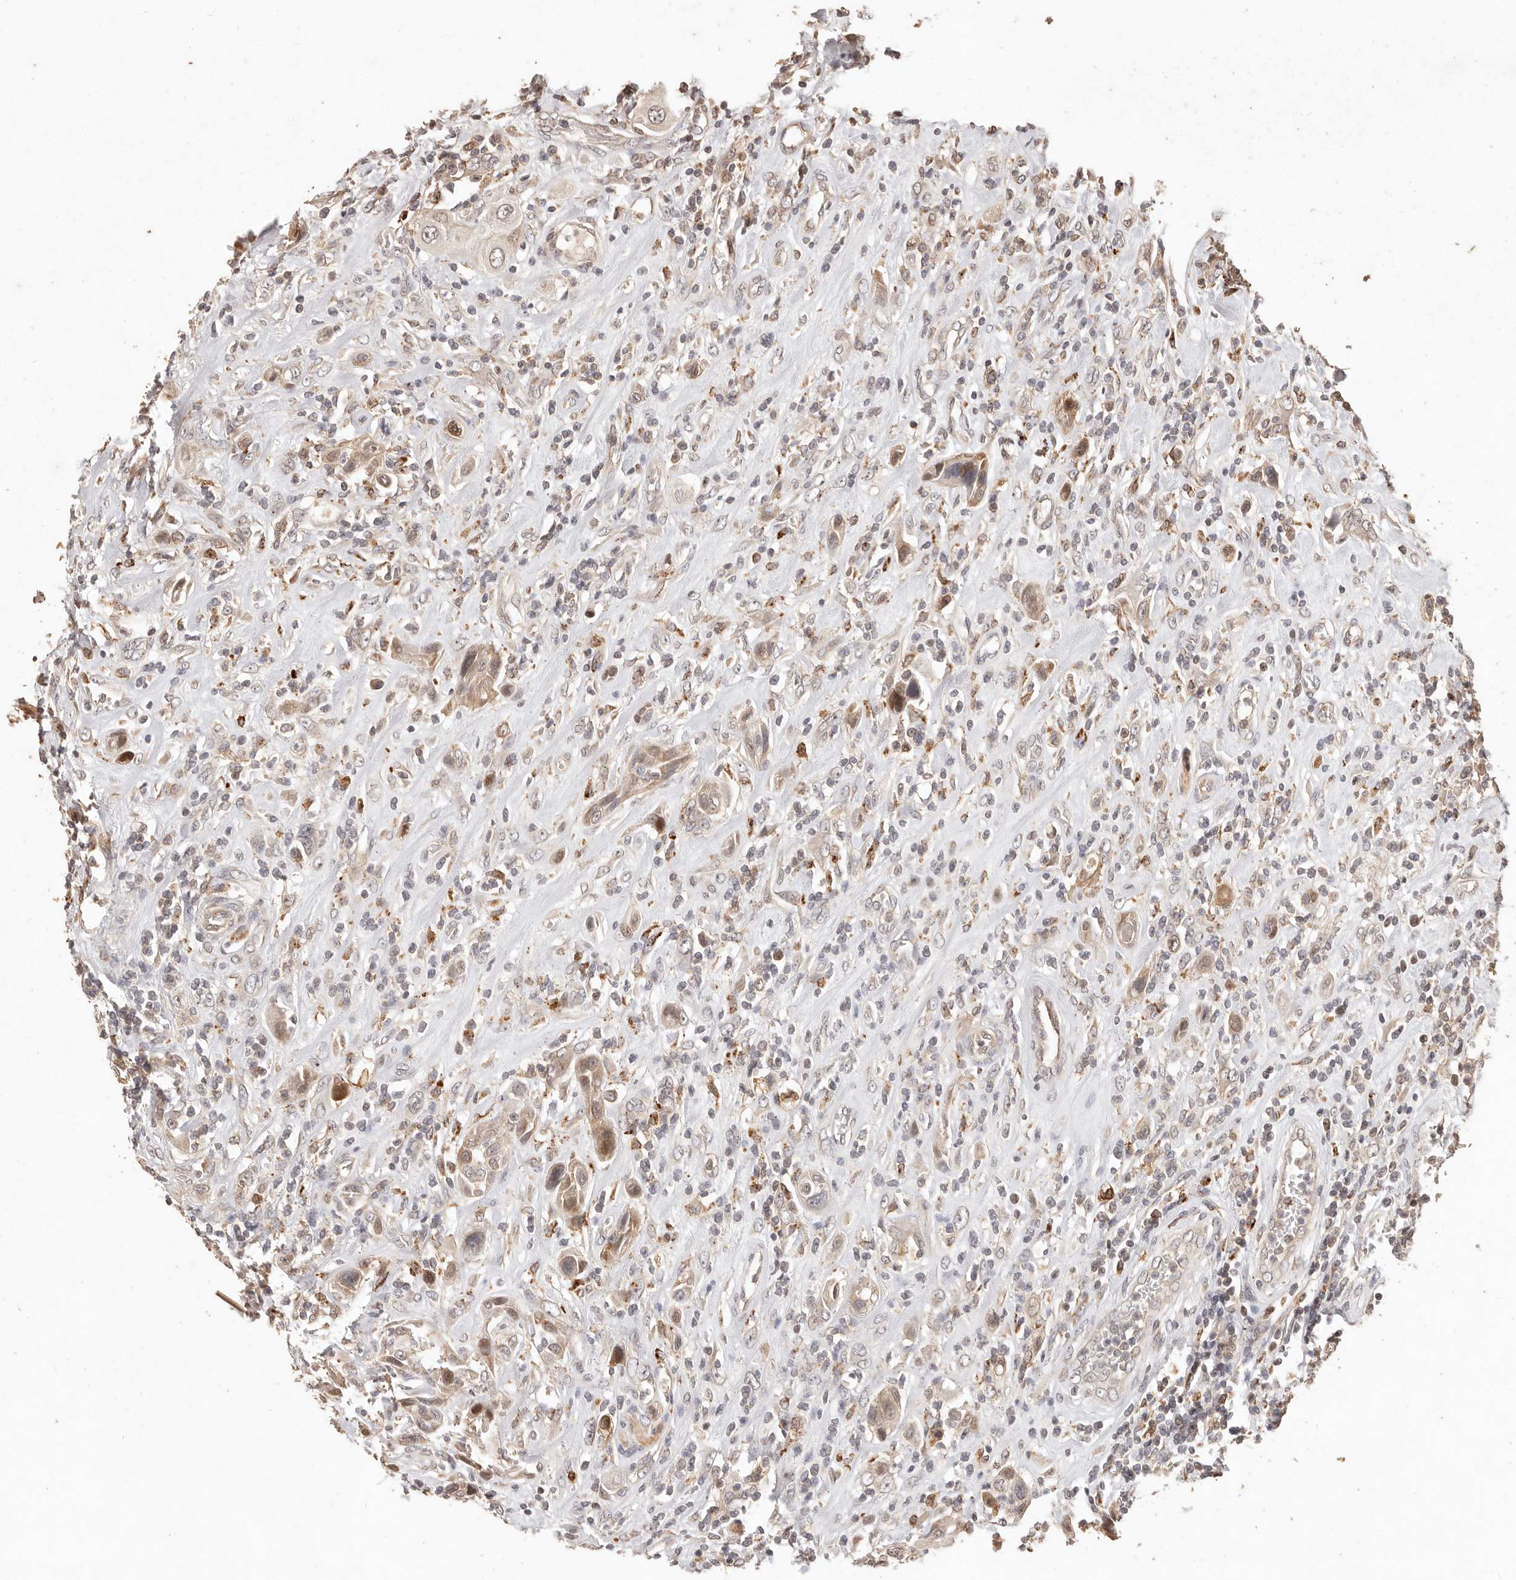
{"staining": {"intensity": "weak", "quantity": ">75%", "location": "cytoplasmic/membranous,nuclear"}, "tissue": "urothelial cancer", "cell_type": "Tumor cells", "image_type": "cancer", "snomed": [{"axis": "morphology", "description": "Urothelial carcinoma, High grade"}, {"axis": "topography", "description": "Urinary bladder"}], "caption": "High-grade urothelial carcinoma stained with immunohistochemistry displays weak cytoplasmic/membranous and nuclear positivity in approximately >75% of tumor cells. The staining was performed using DAB (3,3'-diaminobenzidine) to visualize the protein expression in brown, while the nuclei were stained in blue with hematoxylin (Magnification: 20x).", "gene": "KIF9", "patient": {"sex": "male", "age": 50}}